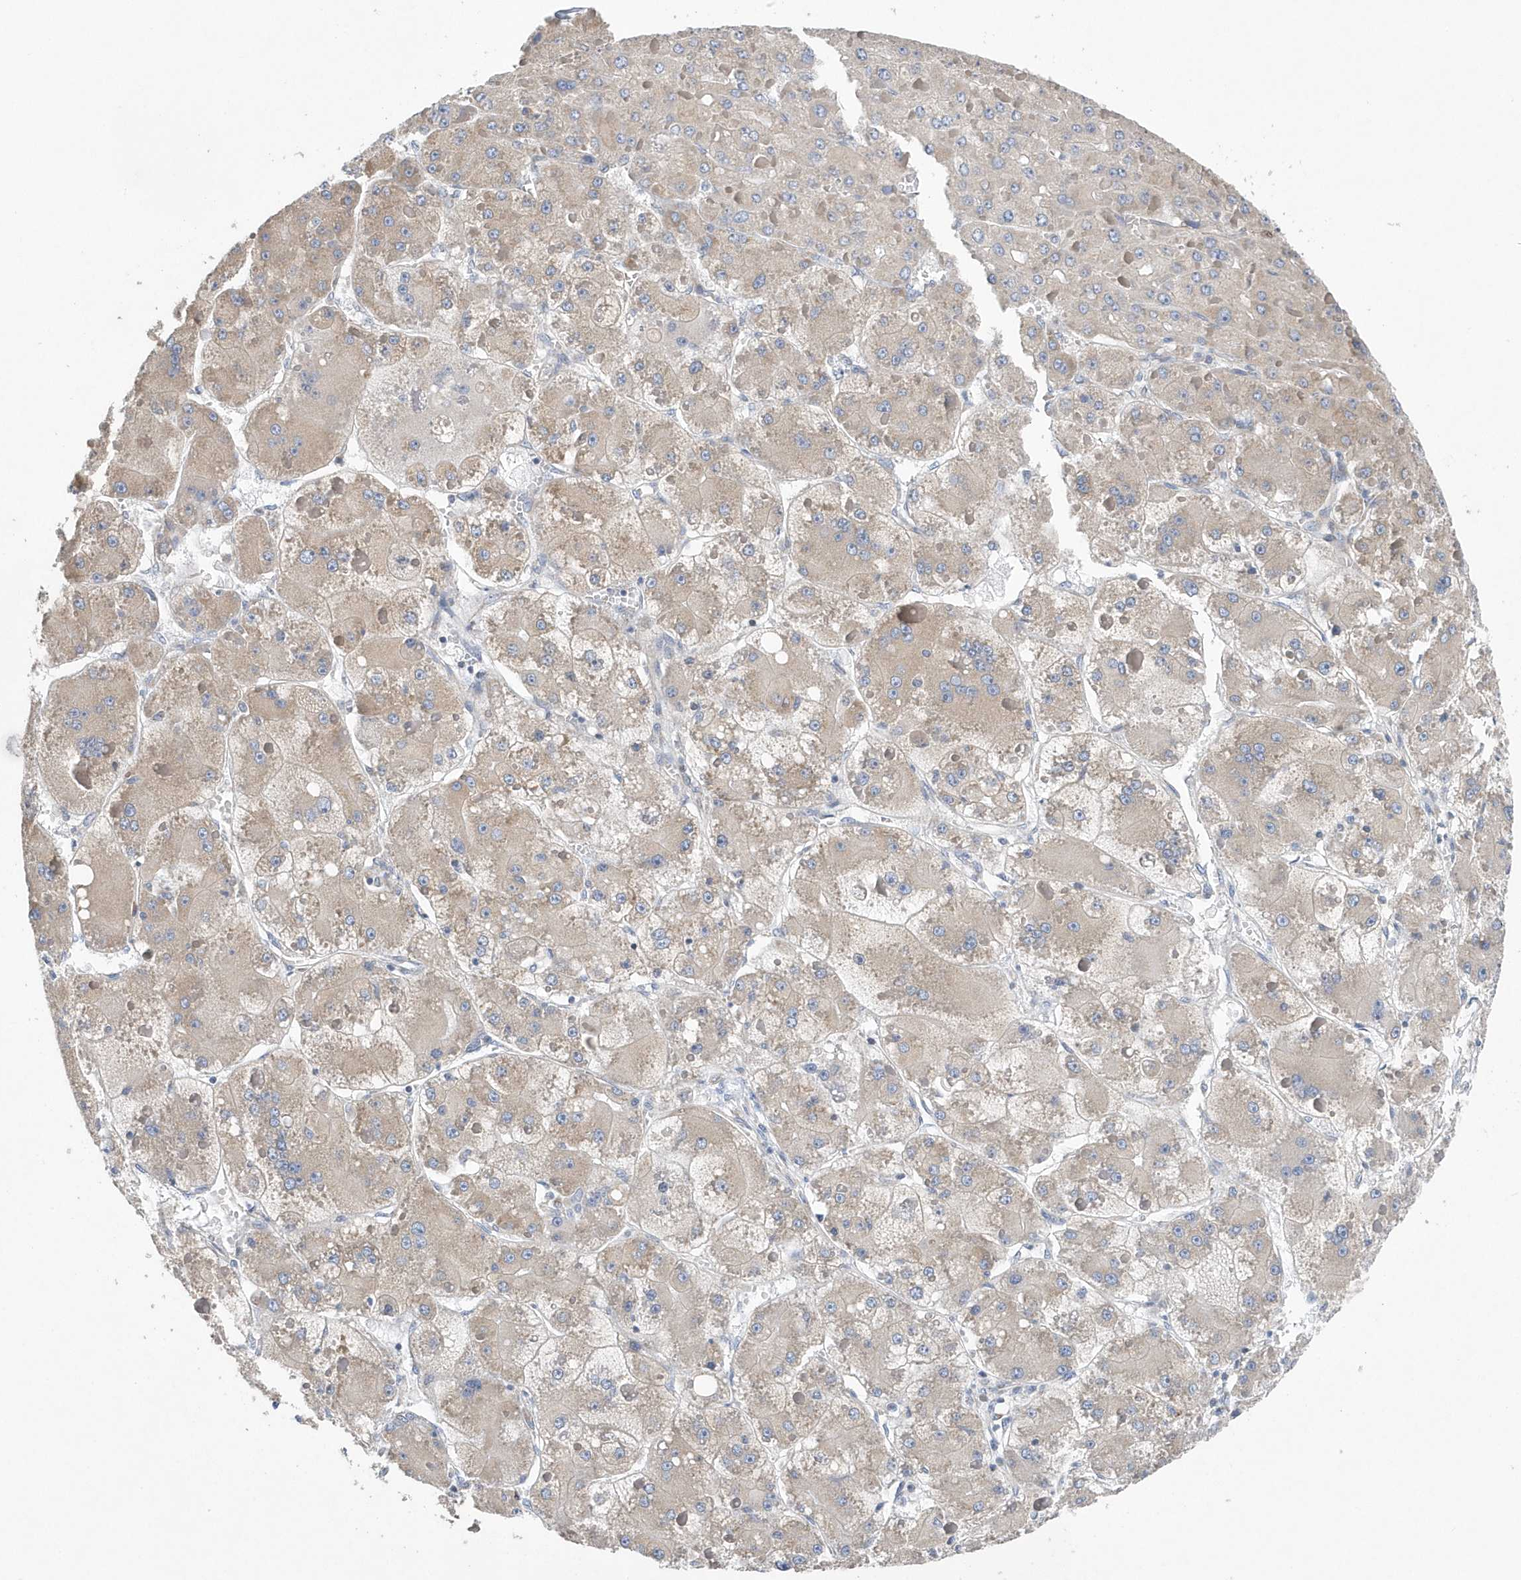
{"staining": {"intensity": "moderate", "quantity": "25%-75%", "location": "cytoplasmic/membranous"}, "tissue": "liver cancer", "cell_type": "Tumor cells", "image_type": "cancer", "snomed": [{"axis": "morphology", "description": "Carcinoma, Hepatocellular, NOS"}, {"axis": "topography", "description": "Liver"}], "caption": "Immunohistochemistry (DAB) staining of human liver cancer demonstrates moderate cytoplasmic/membranous protein positivity in approximately 25%-75% of tumor cells.", "gene": "SPATA5", "patient": {"sex": "female", "age": 73}}